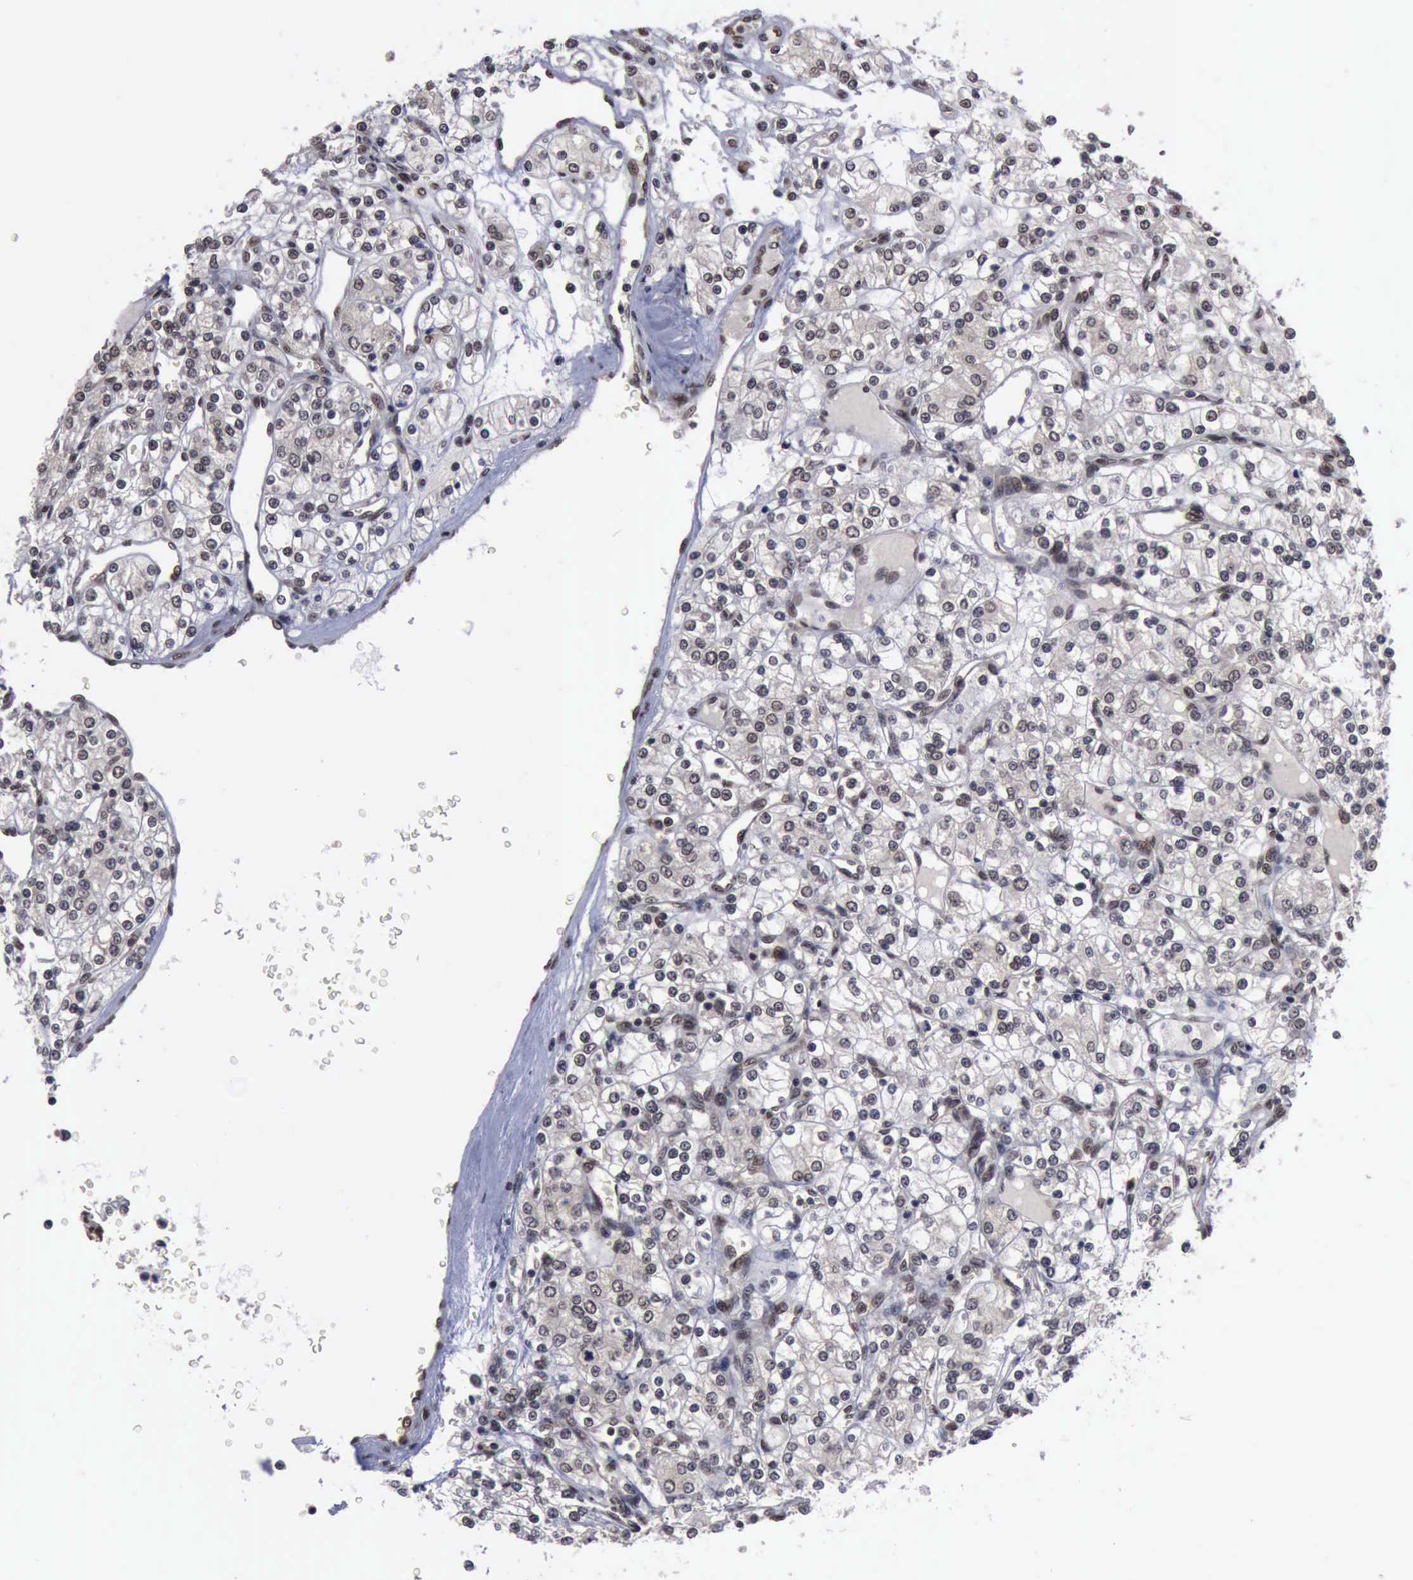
{"staining": {"intensity": "moderate", "quantity": ">75%", "location": "nuclear"}, "tissue": "renal cancer", "cell_type": "Tumor cells", "image_type": "cancer", "snomed": [{"axis": "morphology", "description": "Adenocarcinoma, NOS"}, {"axis": "topography", "description": "Kidney"}], "caption": "Immunohistochemistry of human renal adenocarcinoma demonstrates medium levels of moderate nuclear staining in about >75% of tumor cells. Using DAB (brown) and hematoxylin (blue) stains, captured at high magnification using brightfield microscopy.", "gene": "RTCB", "patient": {"sex": "female", "age": 62}}